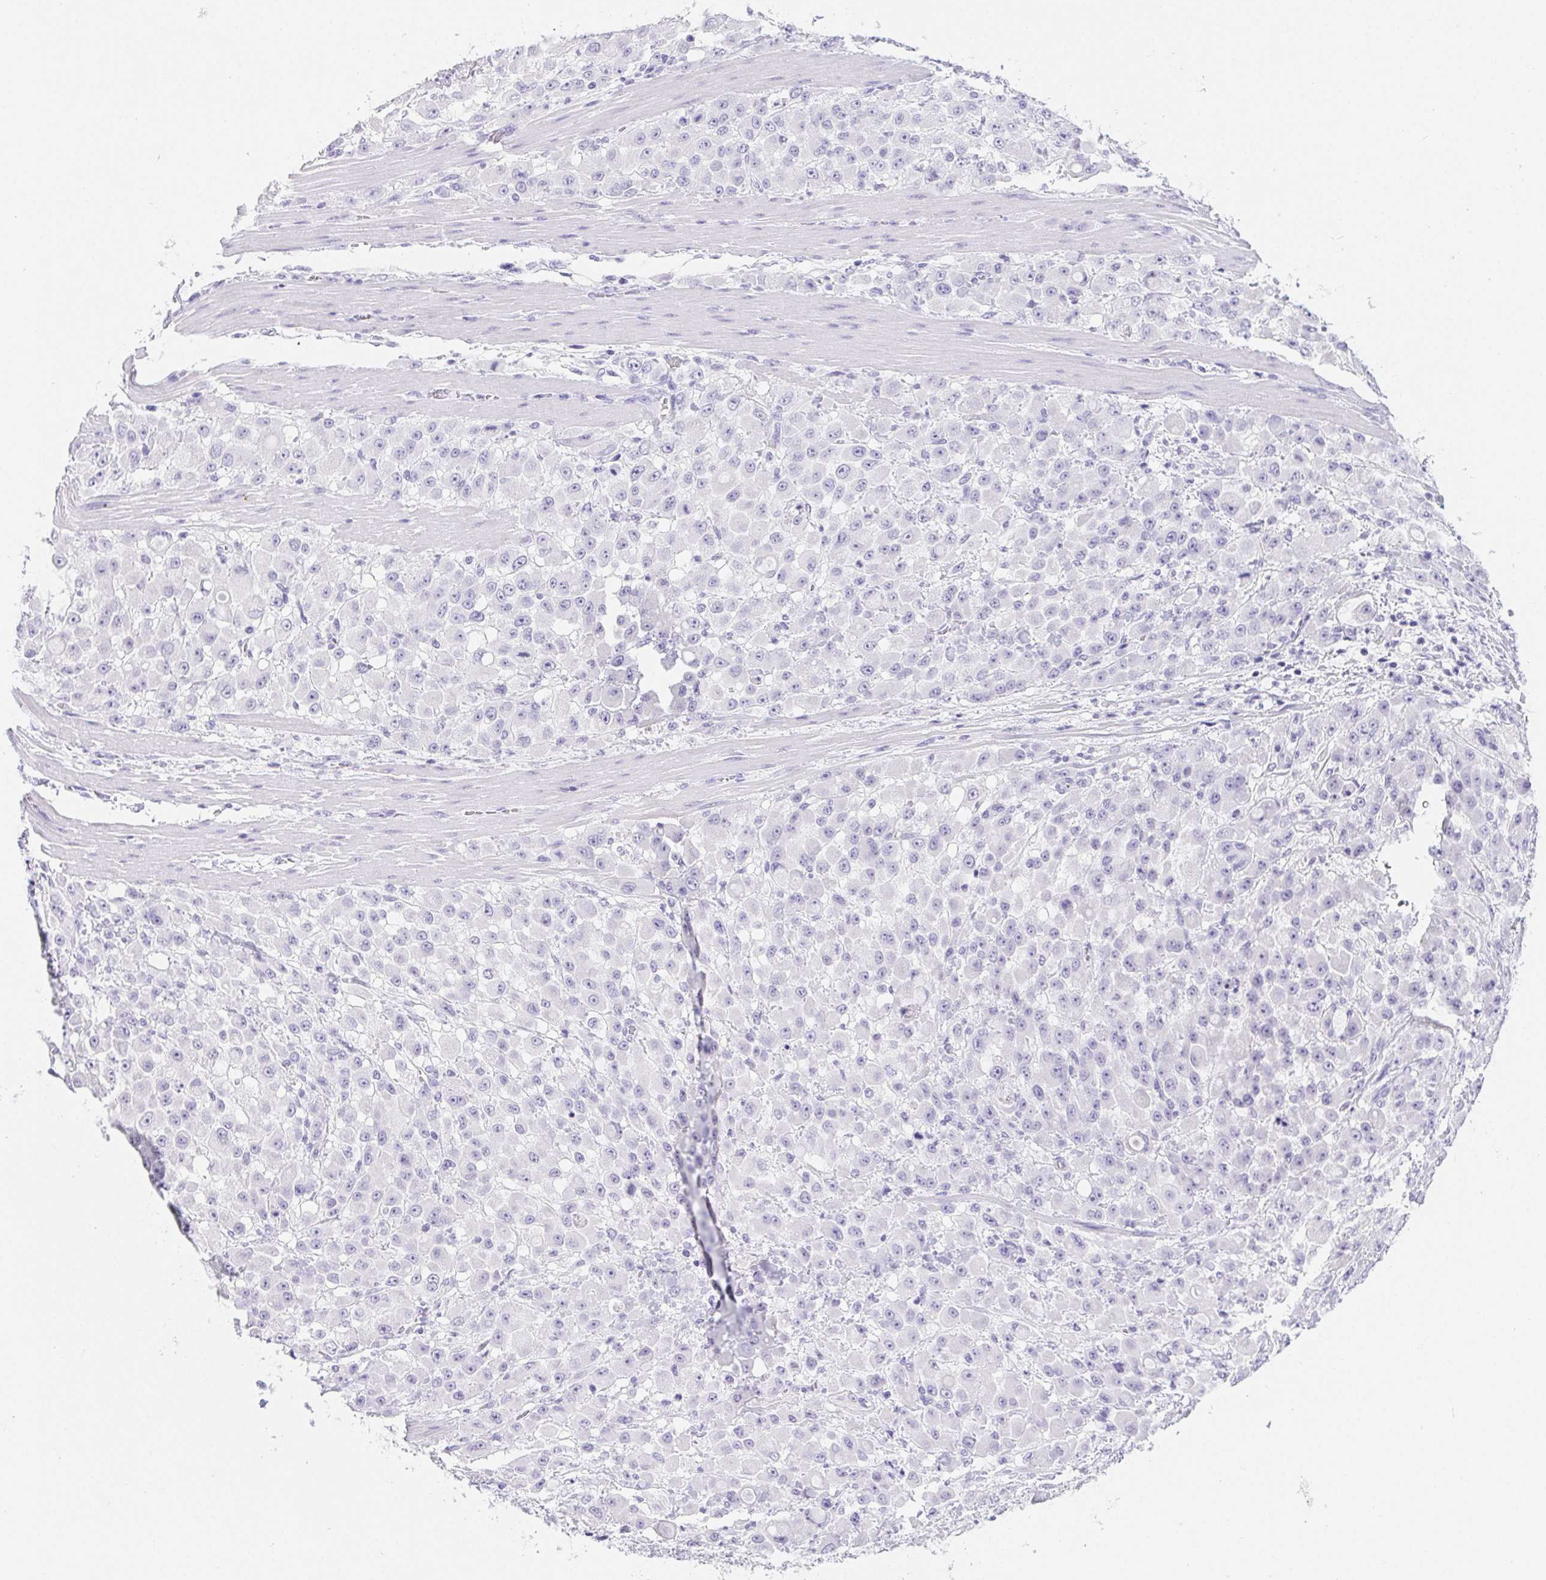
{"staining": {"intensity": "negative", "quantity": "none", "location": "none"}, "tissue": "stomach cancer", "cell_type": "Tumor cells", "image_type": "cancer", "snomed": [{"axis": "morphology", "description": "Adenocarcinoma, NOS"}, {"axis": "topography", "description": "Stomach"}], "caption": "DAB (3,3'-diaminobenzidine) immunohistochemical staining of stomach cancer exhibits no significant positivity in tumor cells.", "gene": "PNLIP", "patient": {"sex": "female", "age": 76}}